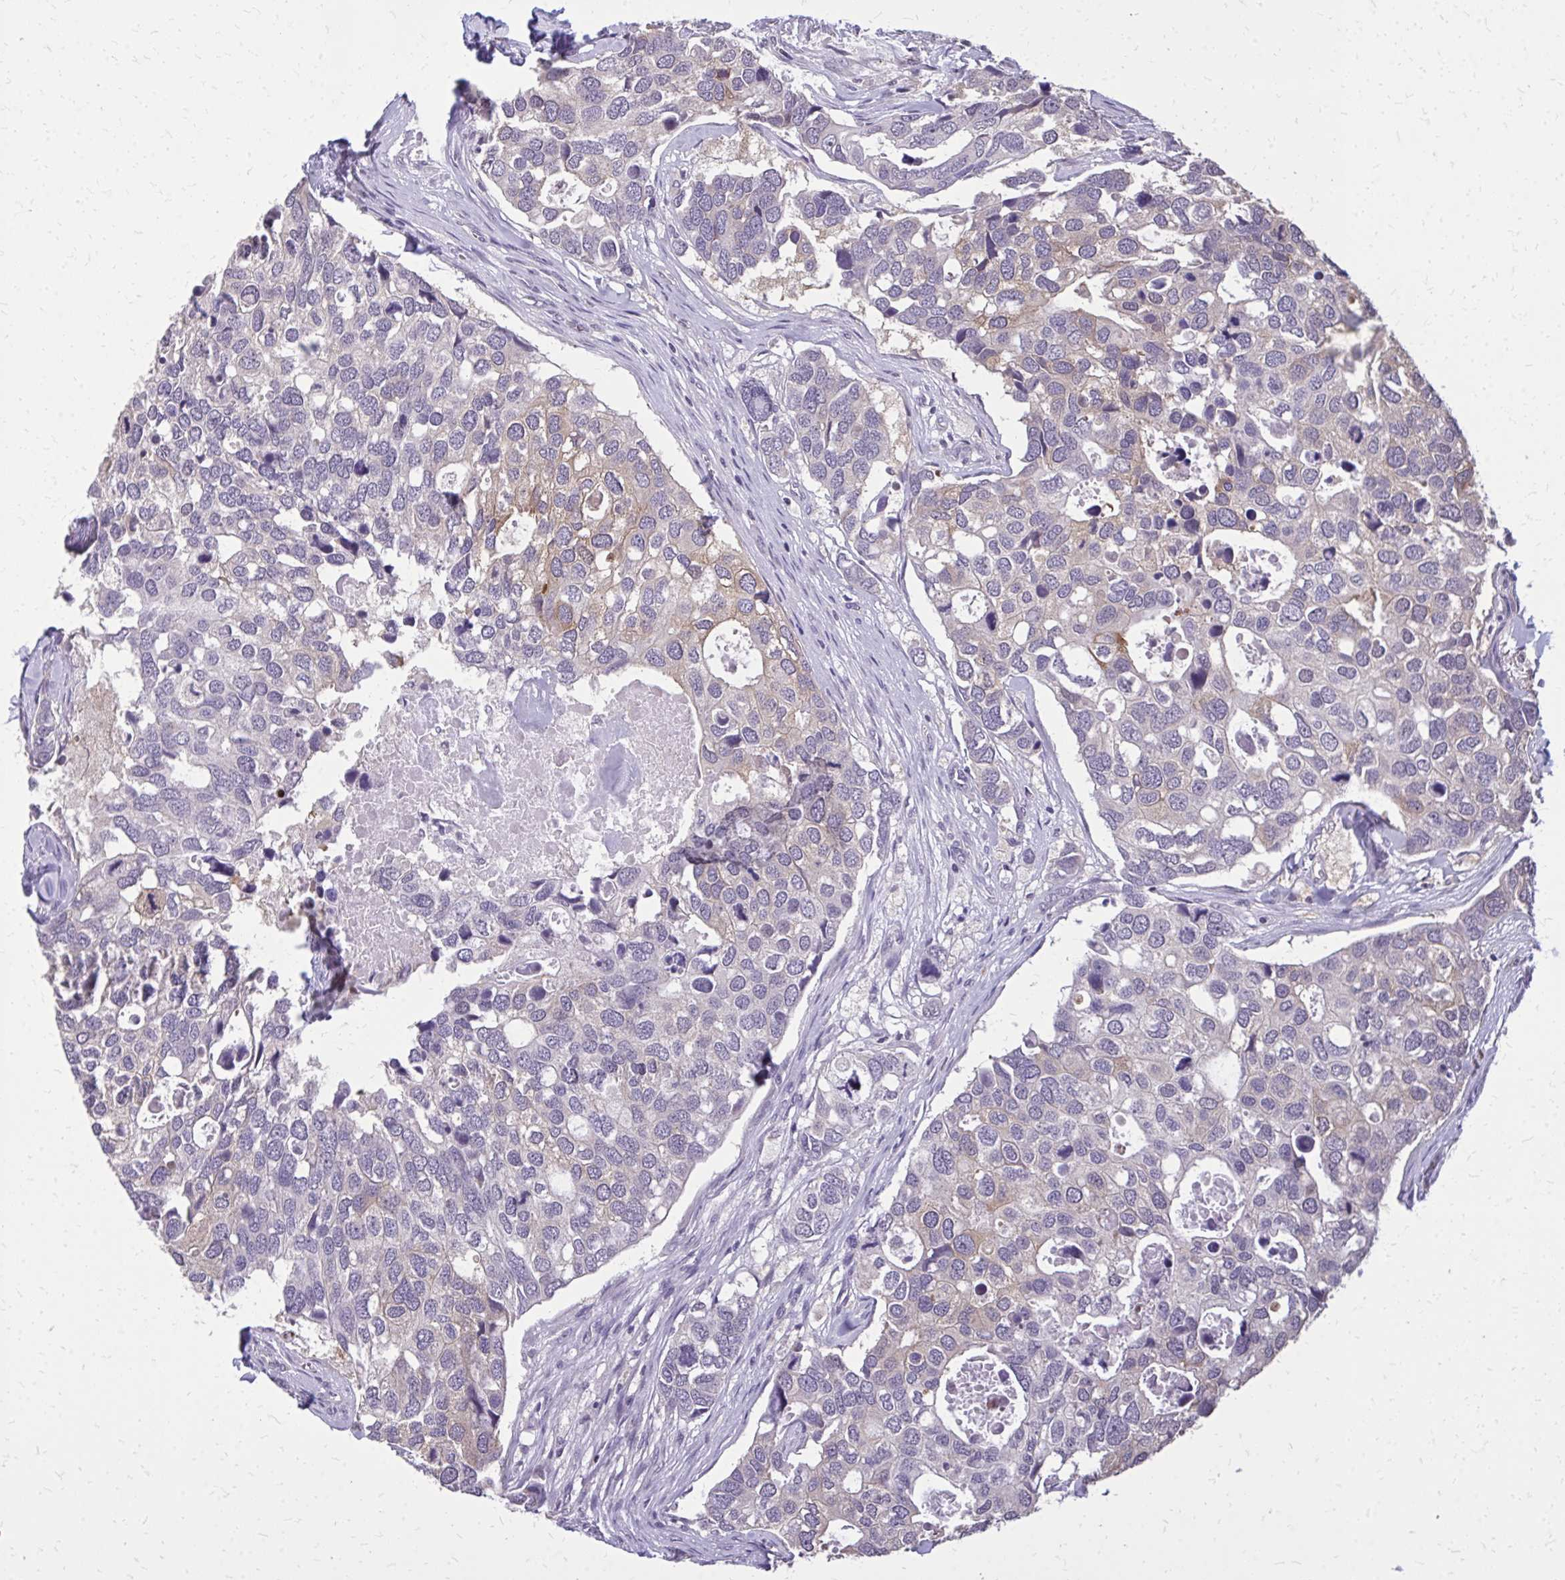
{"staining": {"intensity": "weak", "quantity": "<25%", "location": "cytoplasmic/membranous"}, "tissue": "breast cancer", "cell_type": "Tumor cells", "image_type": "cancer", "snomed": [{"axis": "morphology", "description": "Duct carcinoma"}, {"axis": "topography", "description": "Breast"}], "caption": "Immunohistochemical staining of breast cancer shows no significant staining in tumor cells.", "gene": "AKAP5", "patient": {"sex": "female", "age": 83}}